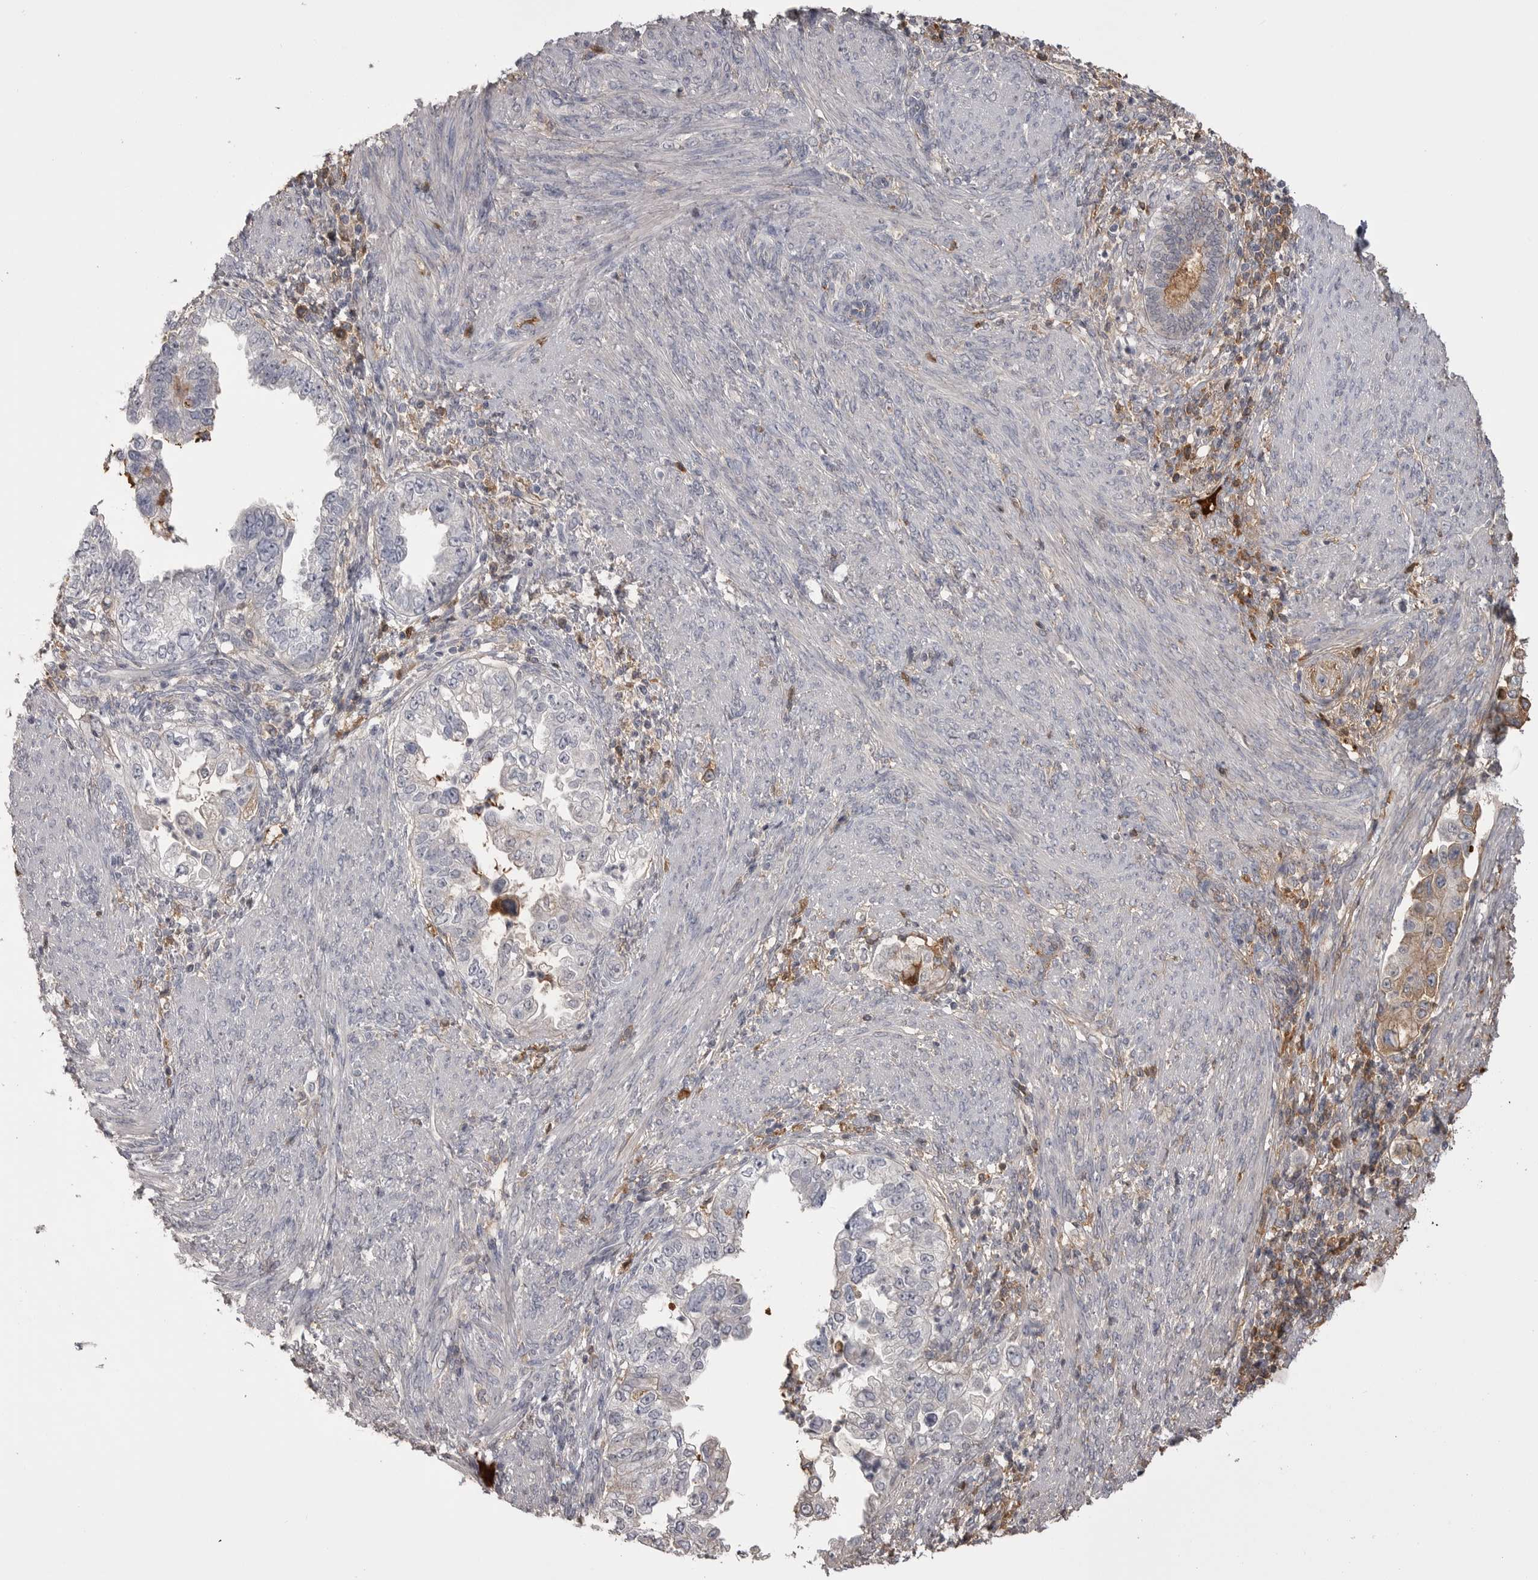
{"staining": {"intensity": "negative", "quantity": "none", "location": "none"}, "tissue": "endometrial cancer", "cell_type": "Tumor cells", "image_type": "cancer", "snomed": [{"axis": "morphology", "description": "Adenocarcinoma, NOS"}, {"axis": "topography", "description": "Endometrium"}], "caption": "An immunohistochemistry micrograph of endometrial cancer (adenocarcinoma) is shown. There is no staining in tumor cells of endometrial cancer (adenocarcinoma). (DAB (3,3'-diaminobenzidine) immunohistochemistry visualized using brightfield microscopy, high magnification).", "gene": "AHSG", "patient": {"sex": "female", "age": 85}}